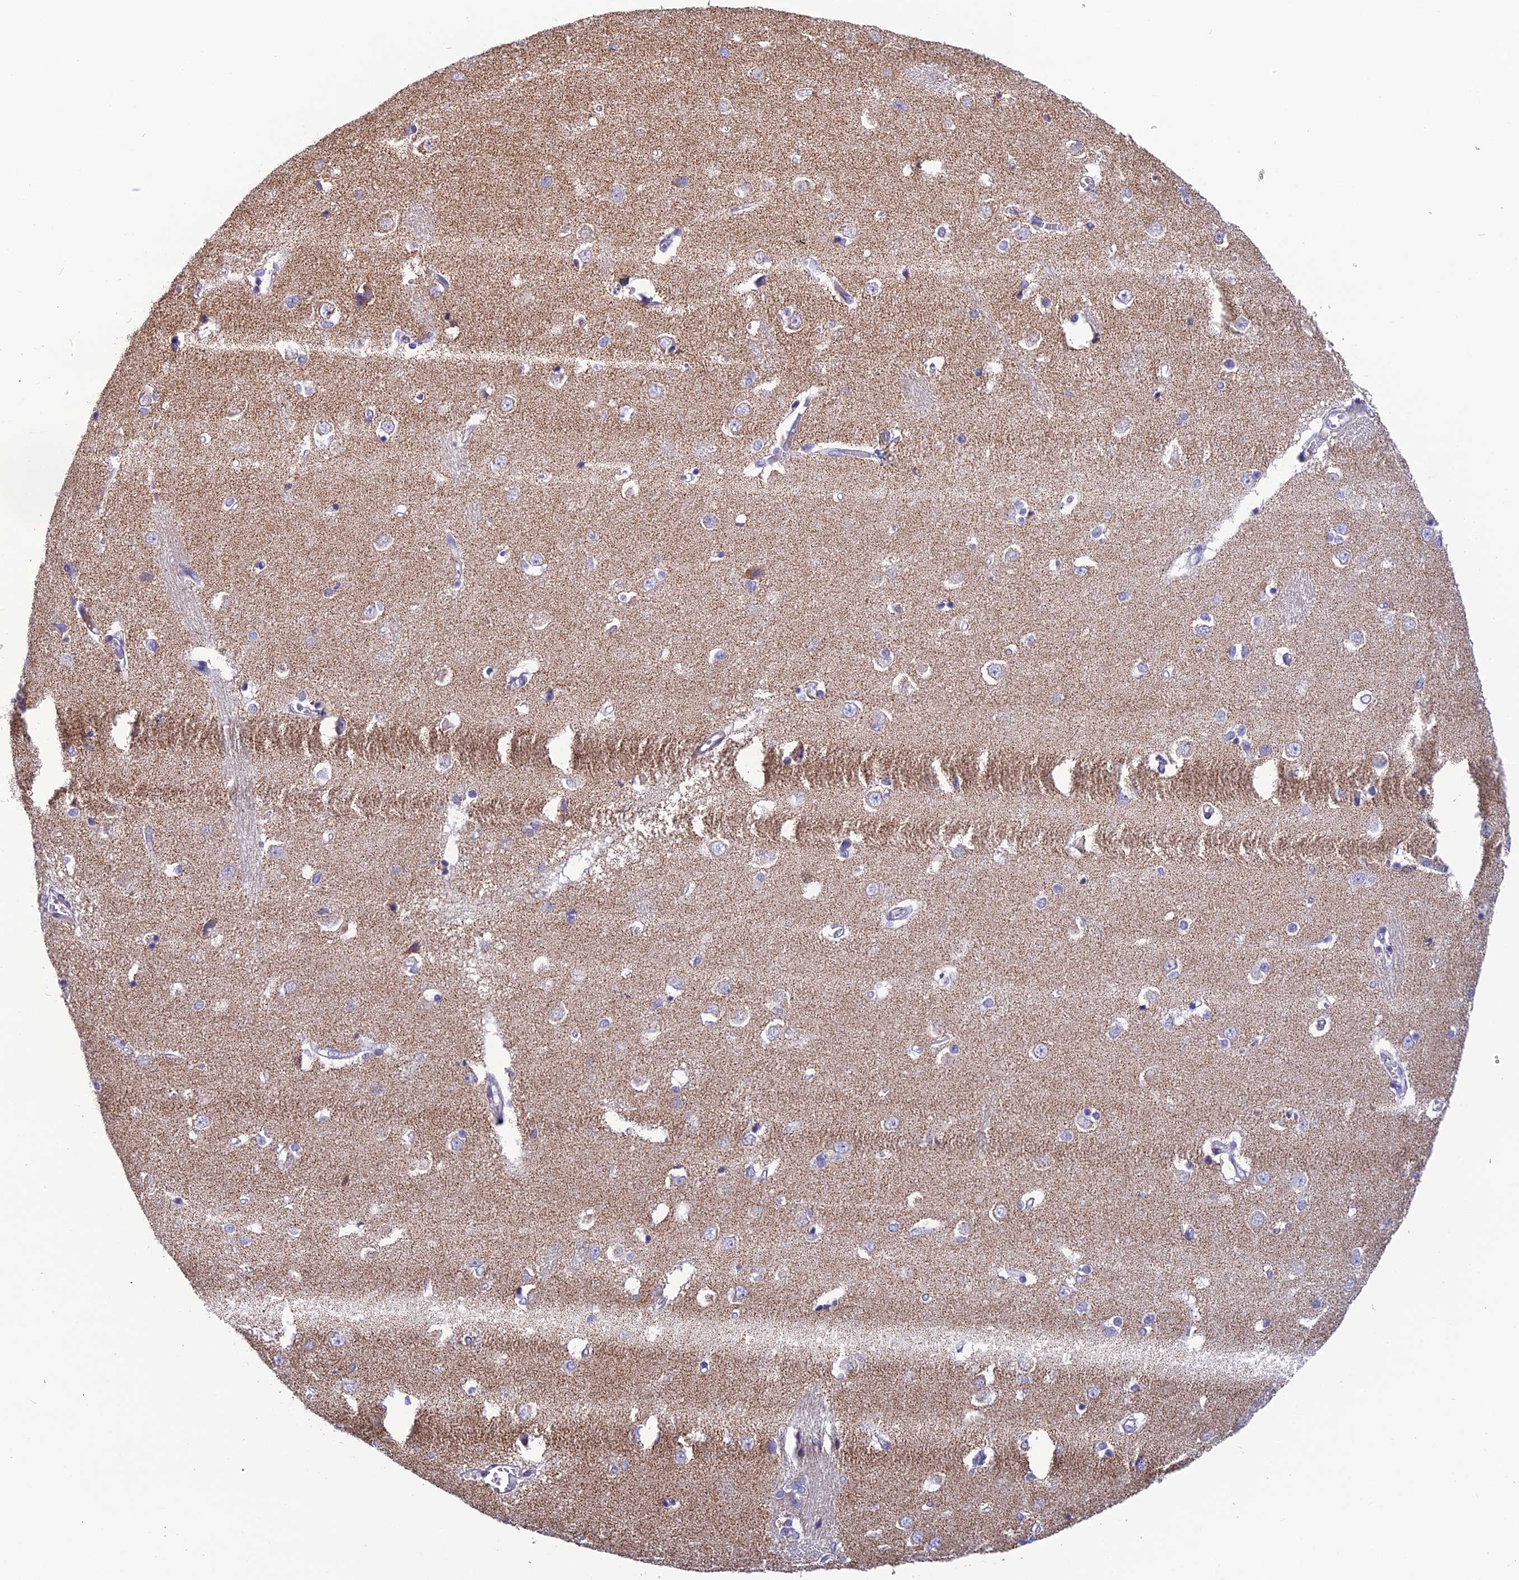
{"staining": {"intensity": "weak", "quantity": "<25%", "location": "cytoplasmic/membranous"}, "tissue": "caudate", "cell_type": "Glial cells", "image_type": "normal", "snomed": [{"axis": "morphology", "description": "Normal tissue, NOS"}, {"axis": "topography", "description": "Lateral ventricle wall"}], "caption": "This is an immunohistochemistry photomicrograph of normal caudate. There is no staining in glial cells.", "gene": "POMGNT1", "patient": {"sex": "male", "age": 37}}